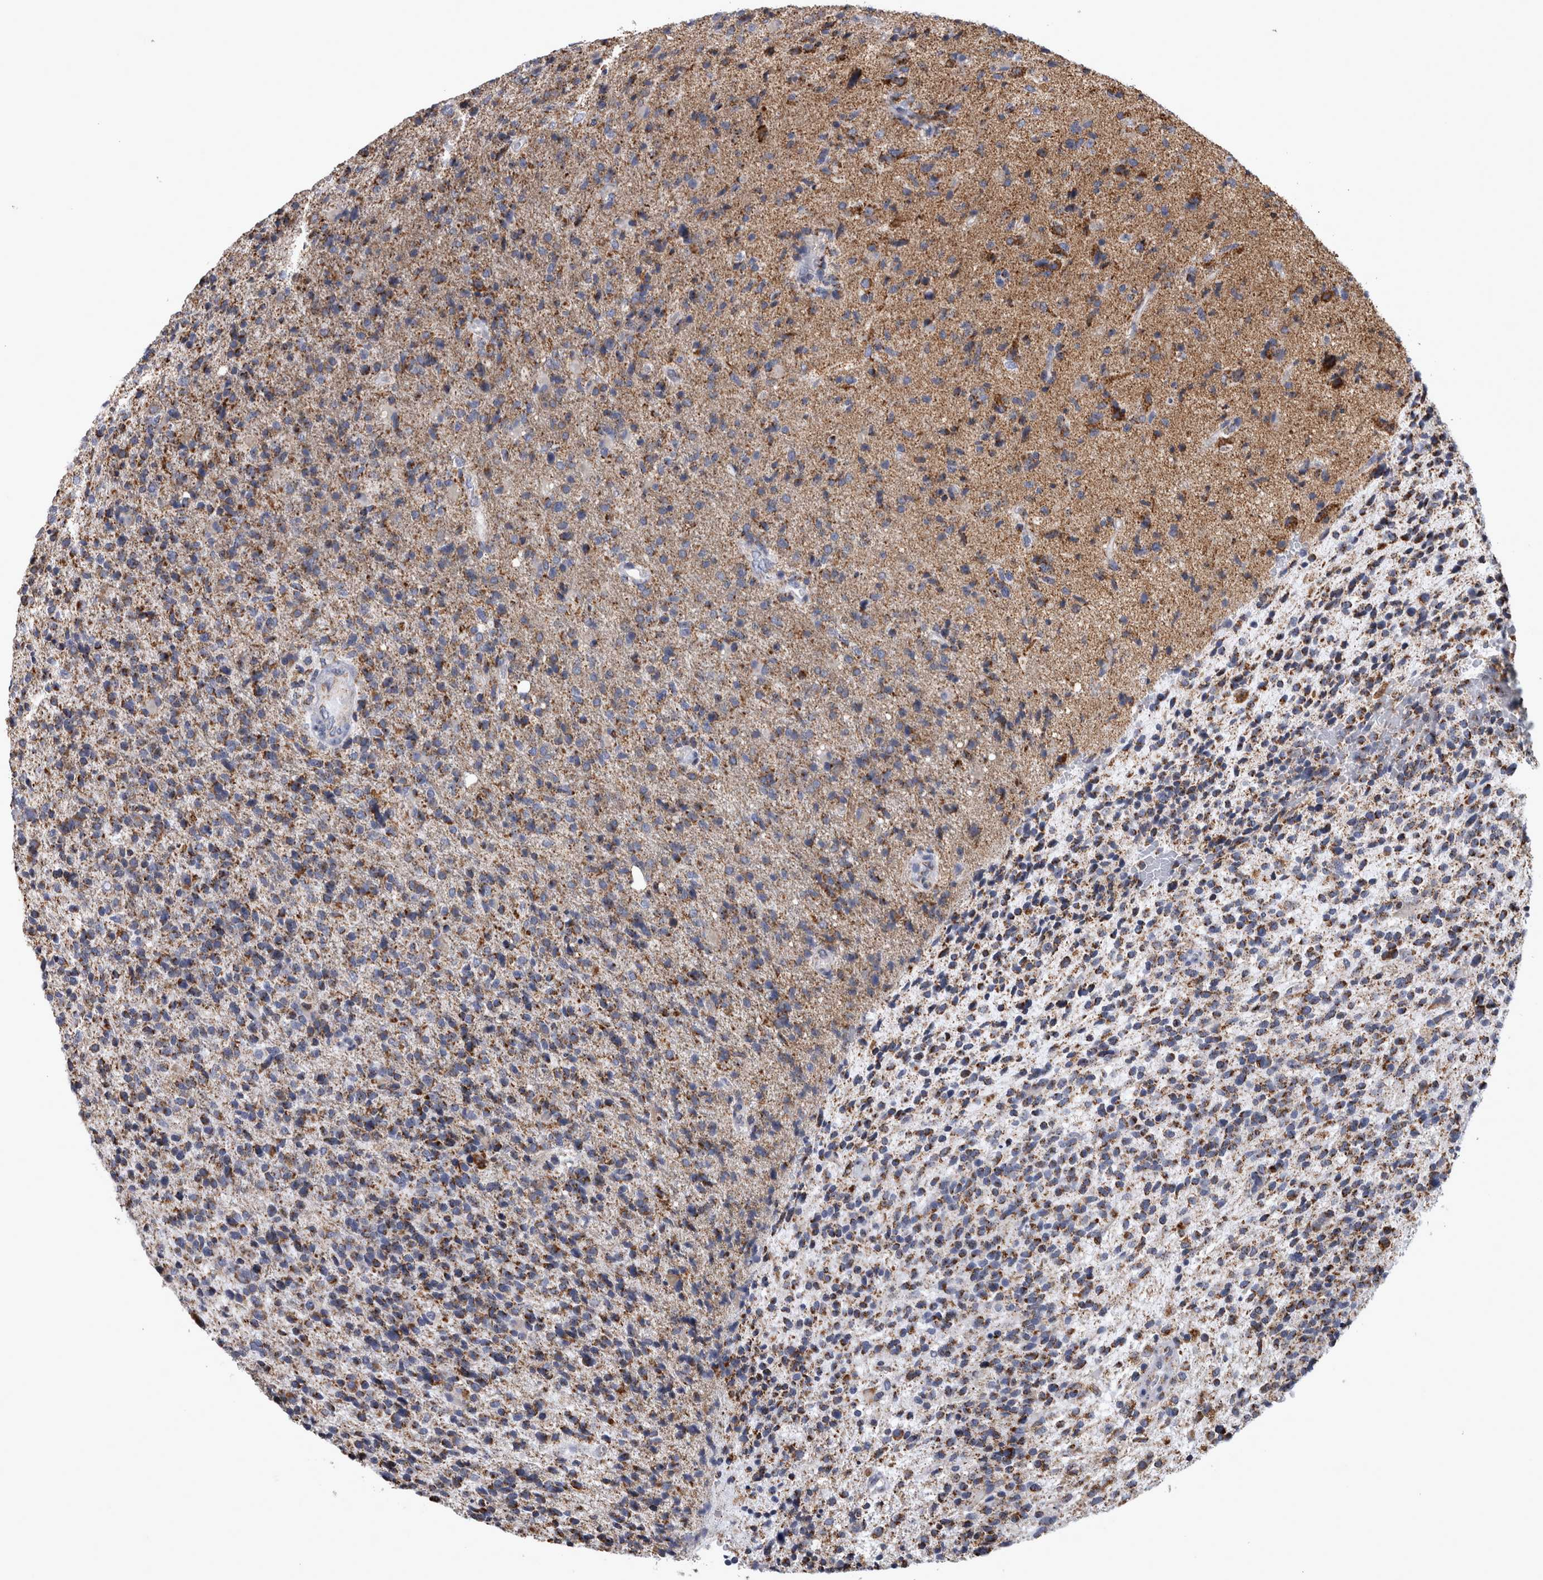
{"staining": {"intensity": "strong", "quantity": "25%-75%", "location": "cytoplasmic/membranous"}, "tissue": "glioma", "cell_type": "Tumor cells", "image_type": "cancer", "snomed": [{"axis": "morphology", "description": "Glioma, malignant, High grade"}, {"axis": "topography", "description": "Brain"}], "caption": "Glioma was stained to show a protein in brown. There is high levels of strong cytoplasmic/membranous staining in approximately 25%-75% of tumor cells. The protein of interest is shown in brown color, while the nuclei are stained blue.", "gene": "MDH2", "patient": {"sex": "male", "age": 72}}